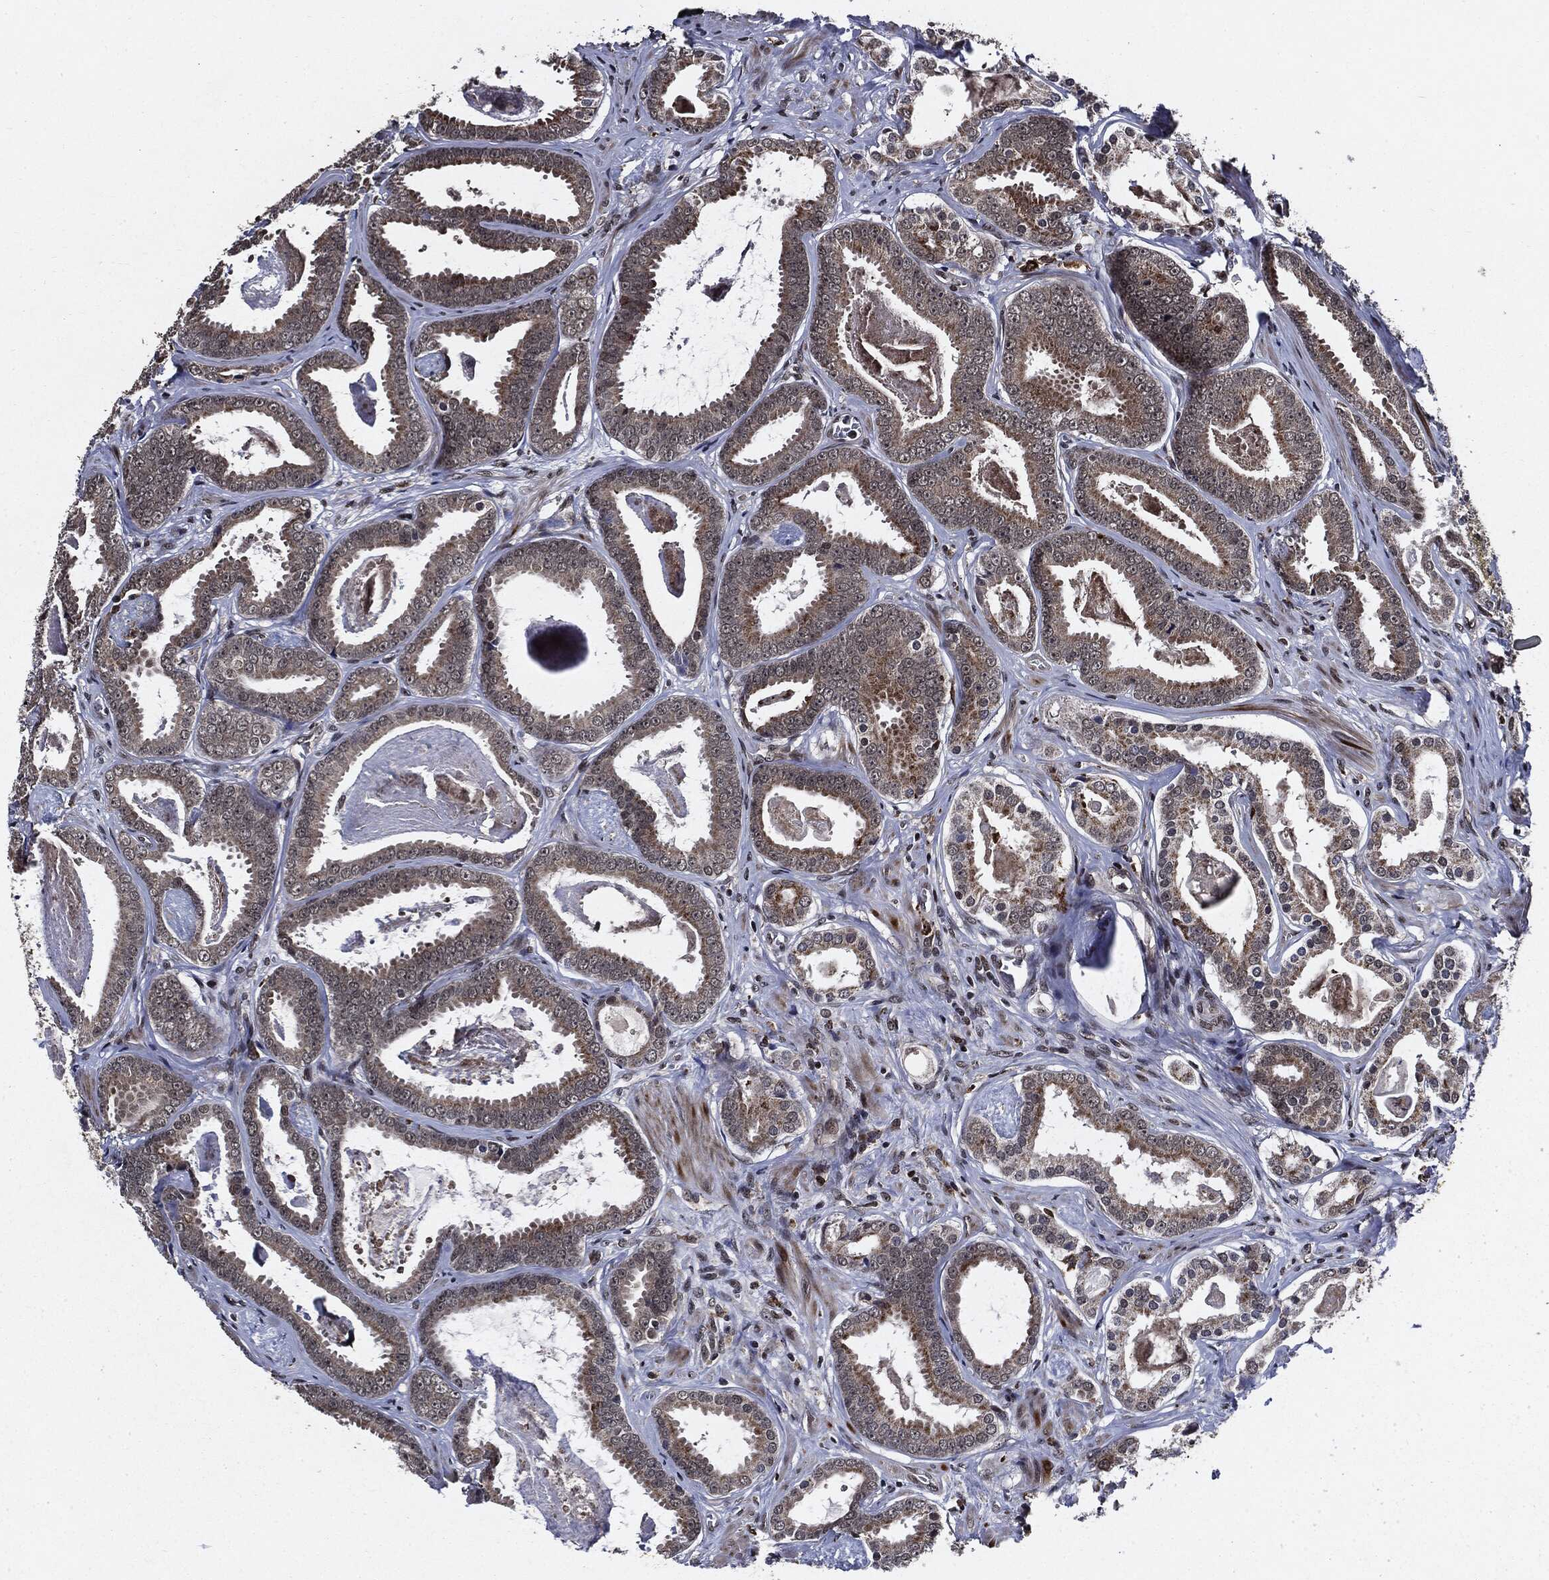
{"staining": {"intensity": "weak", "quantity": "25%-75%", "location": "cytoplasmic/membranous"}, "tissue": "prostate cancer", "cell_type": "Tumor cells", "image_type": "cancer", "snomed": [{"axis": "morphology", "description": "Adenocarcinoma, NOS"}, {"axis": "topography", "description": "Prostate"}], "caption": "Immunohistochemistry (IHC) of prostate cancer (adenocarcinoma) displays low levels of weak cytoplasmic/membranous staining in about 25%-75% of tumor cells.", "gene": "SUGT1", "patient": {"sex": "male", "age": 61}}